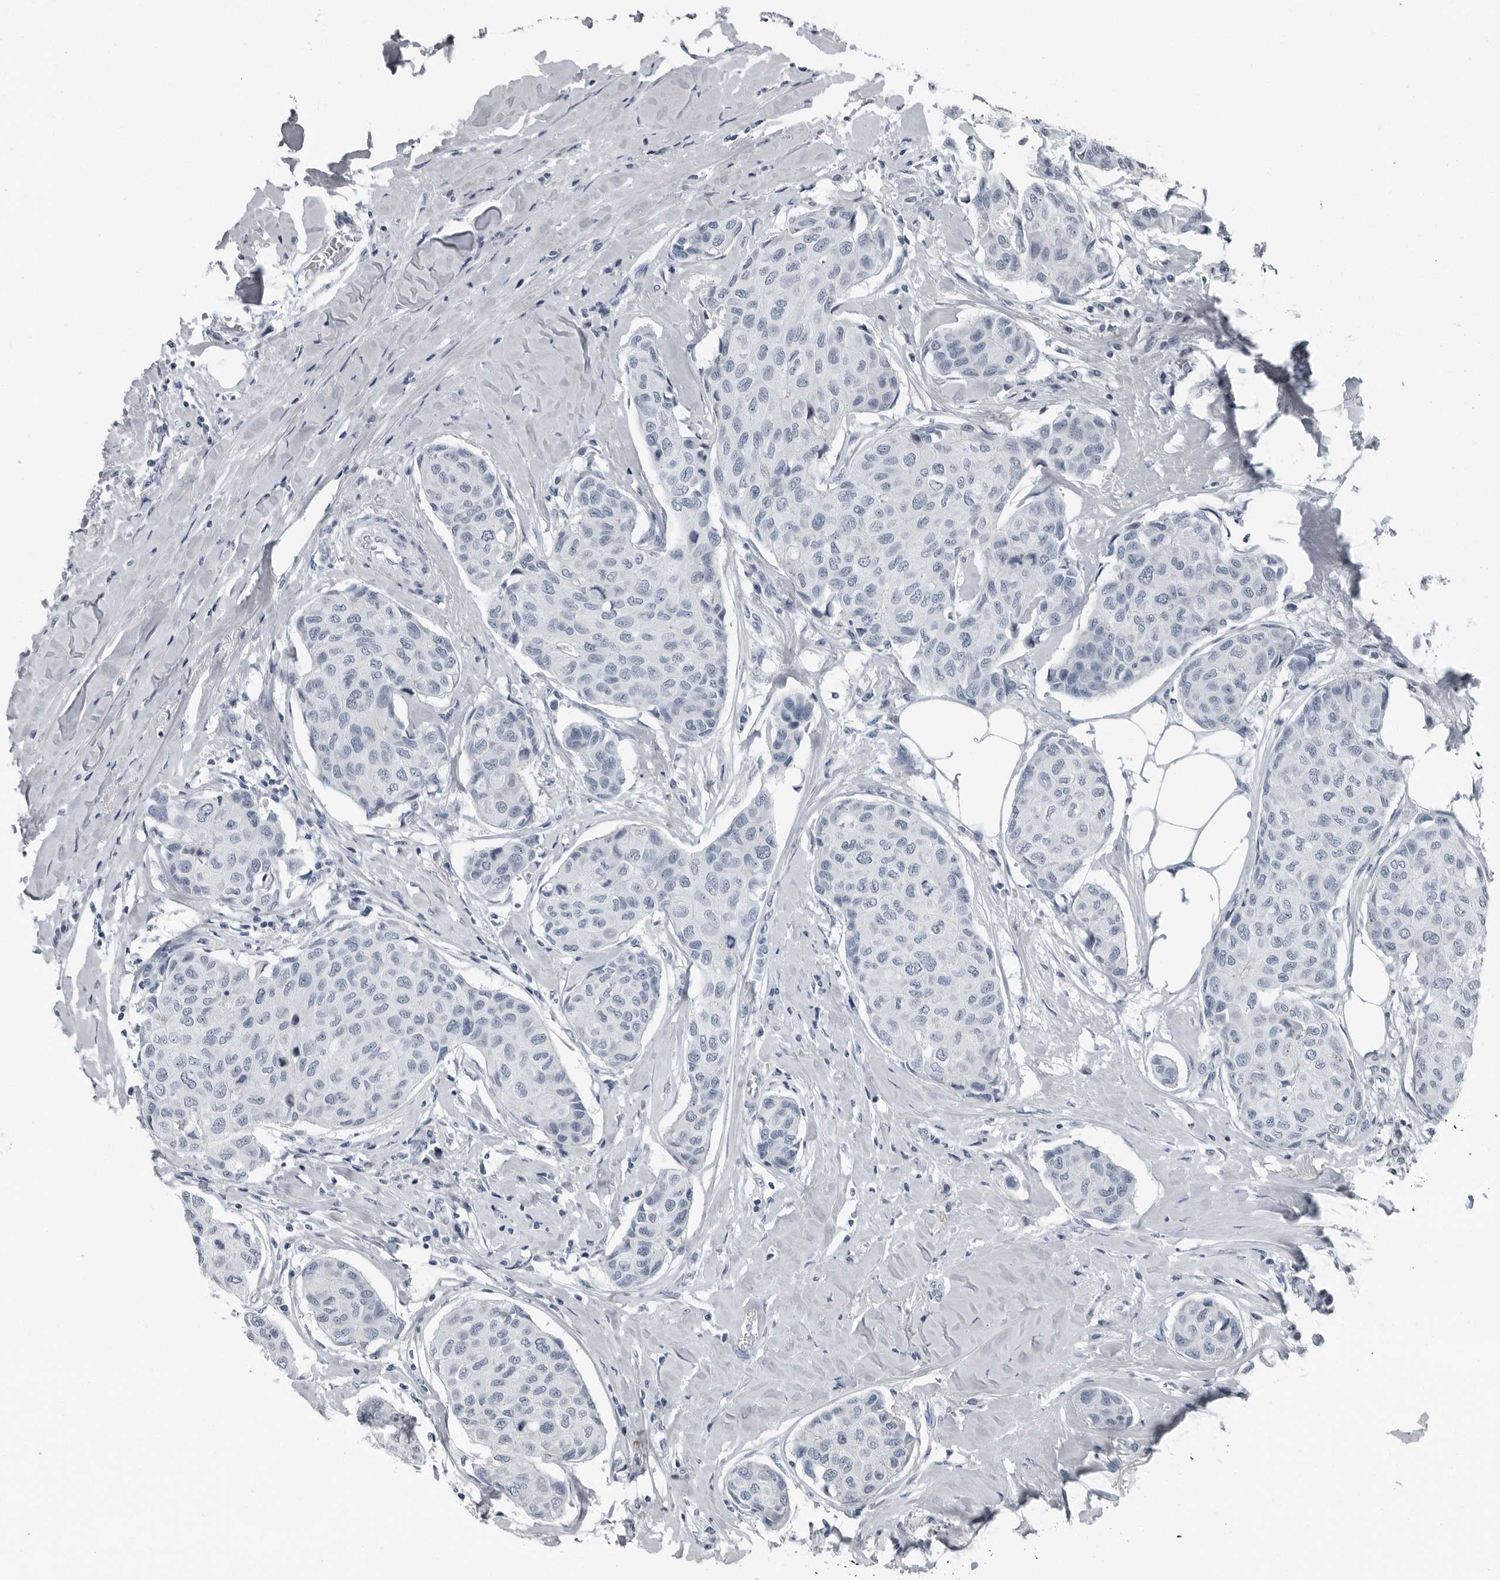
{"staining": {"intensity": "negative", "quantity": "none", "location": "none"}, "tissue": "breast cancer", "cell_type": "Tumor cells", "image_type": "cancer", "snomed": [{"axis": "morphology", "description": "Duct carcinoma"}, {"axis": "topography", "description": "Breast"}], "caption": "IHC histopathology image of human breast cancer (intraductal carcinoma) stained for a protein (brown), which shows no staining in tumor cells.", "gene": "PDCD11", "patient": {"sex": "female", "age": 80}}